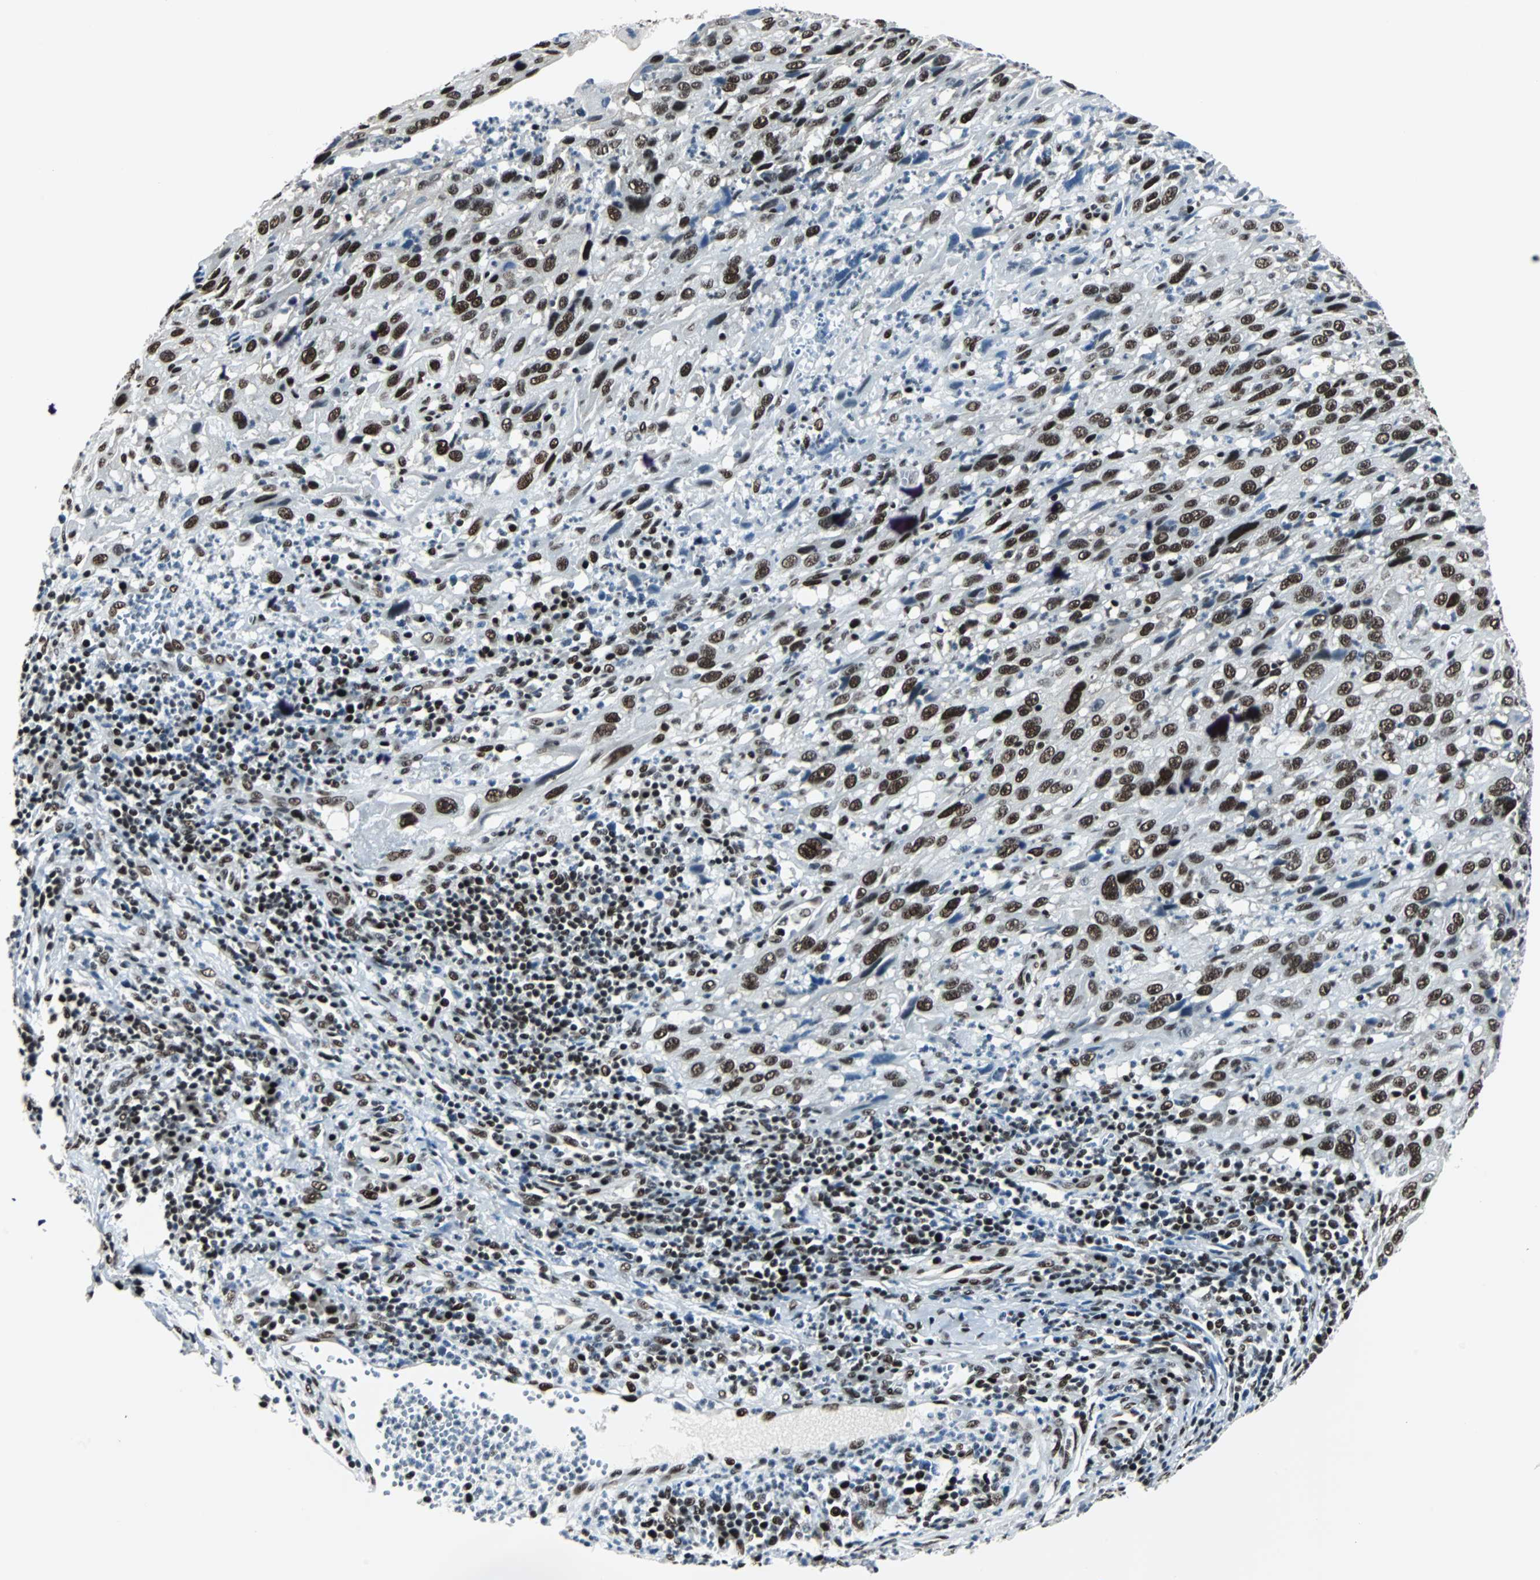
{"staining": {"intensity": "strong", "quantity": ">75%", "location": "nuclear"}, "tissue": "cervical cancer", "cell_type": "Tumor cells", "image_type": "cancer", "snomed": [{"axis": "morphology", "description": "Squamous cell carcinoma, NOS"}, {"axis": "topography", "description": "Cervix"}], "caption": "Cervical squamous cell carcinoma stained for a protein demonstrates strong nuclear positivity in tumor cells.", "gene": "MEF2D", "patient": {"sex": "female", "age": 32}}